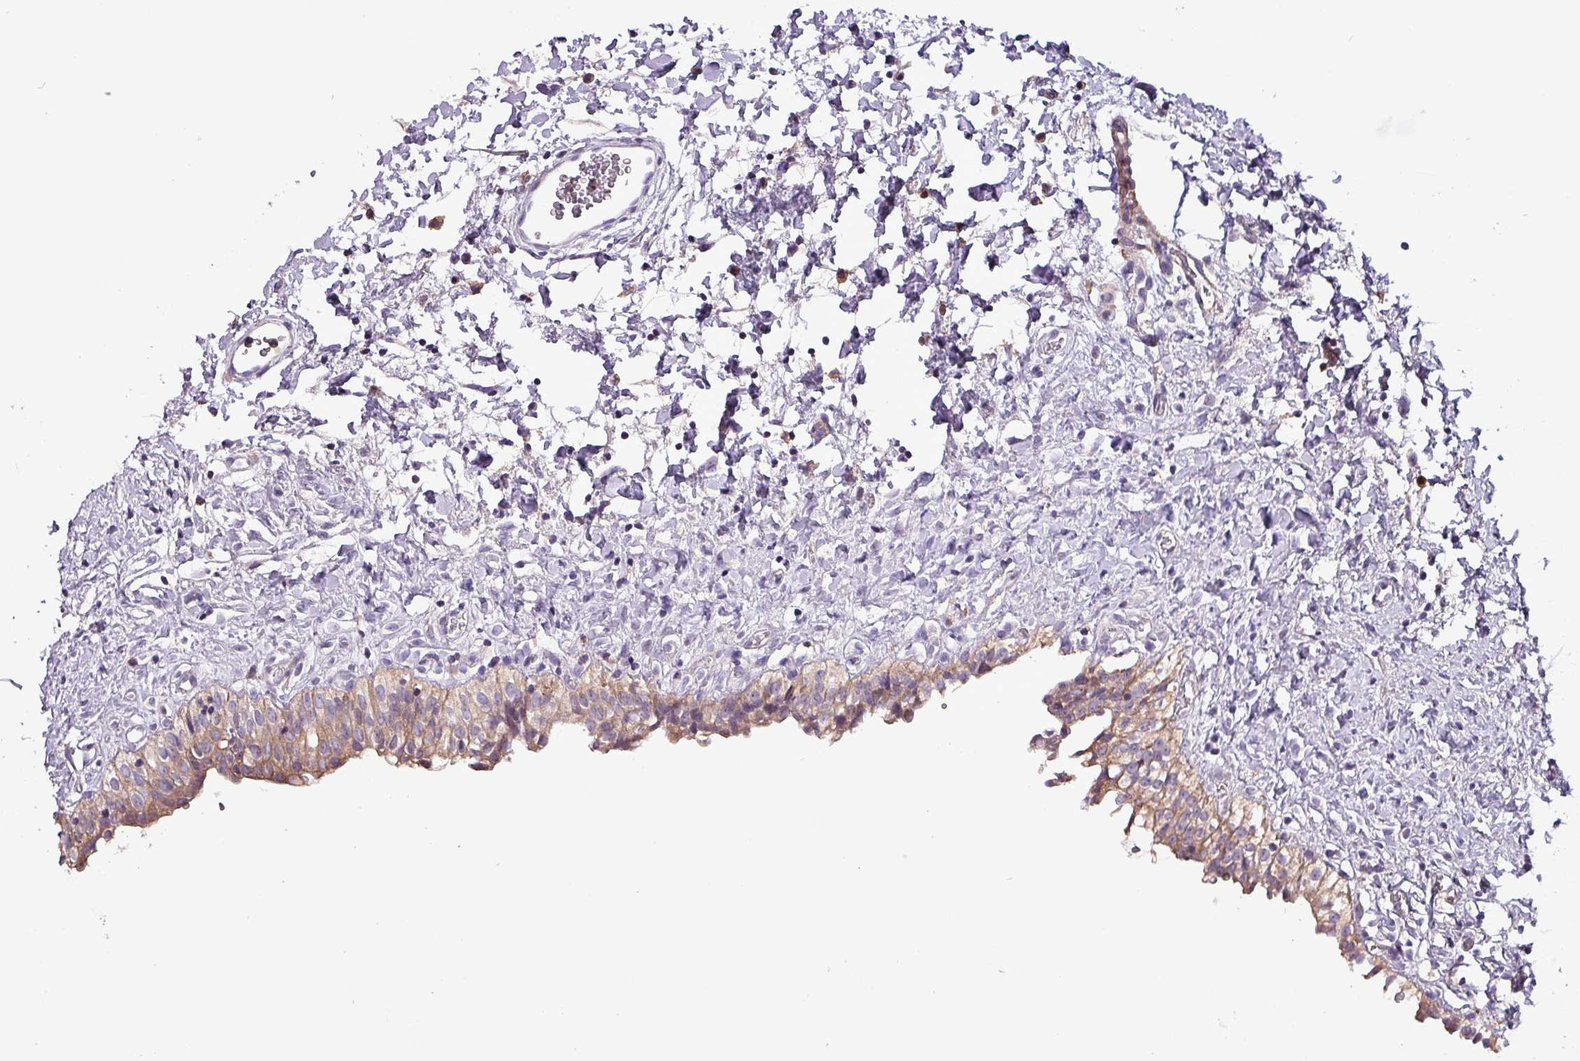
{"staining": {"intensity": "moderate", "quantity": "25%-75%", "location": "cytoplasmic/membranous"}, "tissue": "urinary bladder", "cell_type": "Urothelial cells", "image_type": "normal", "snomed": [{"axis": "morphology", "description": "Normal tissue, NOS"}, {"axis": "topography", "description": "Urinary bladder"}], "caption": "Human urinary bladder stained for a protein (brown) exhibits moderate cytoplasmic/membranous positive positivity in about 25%-75% of urothelial cells.", "gene": "SCIN", "patient": {"sex": "male", "age": 51}}